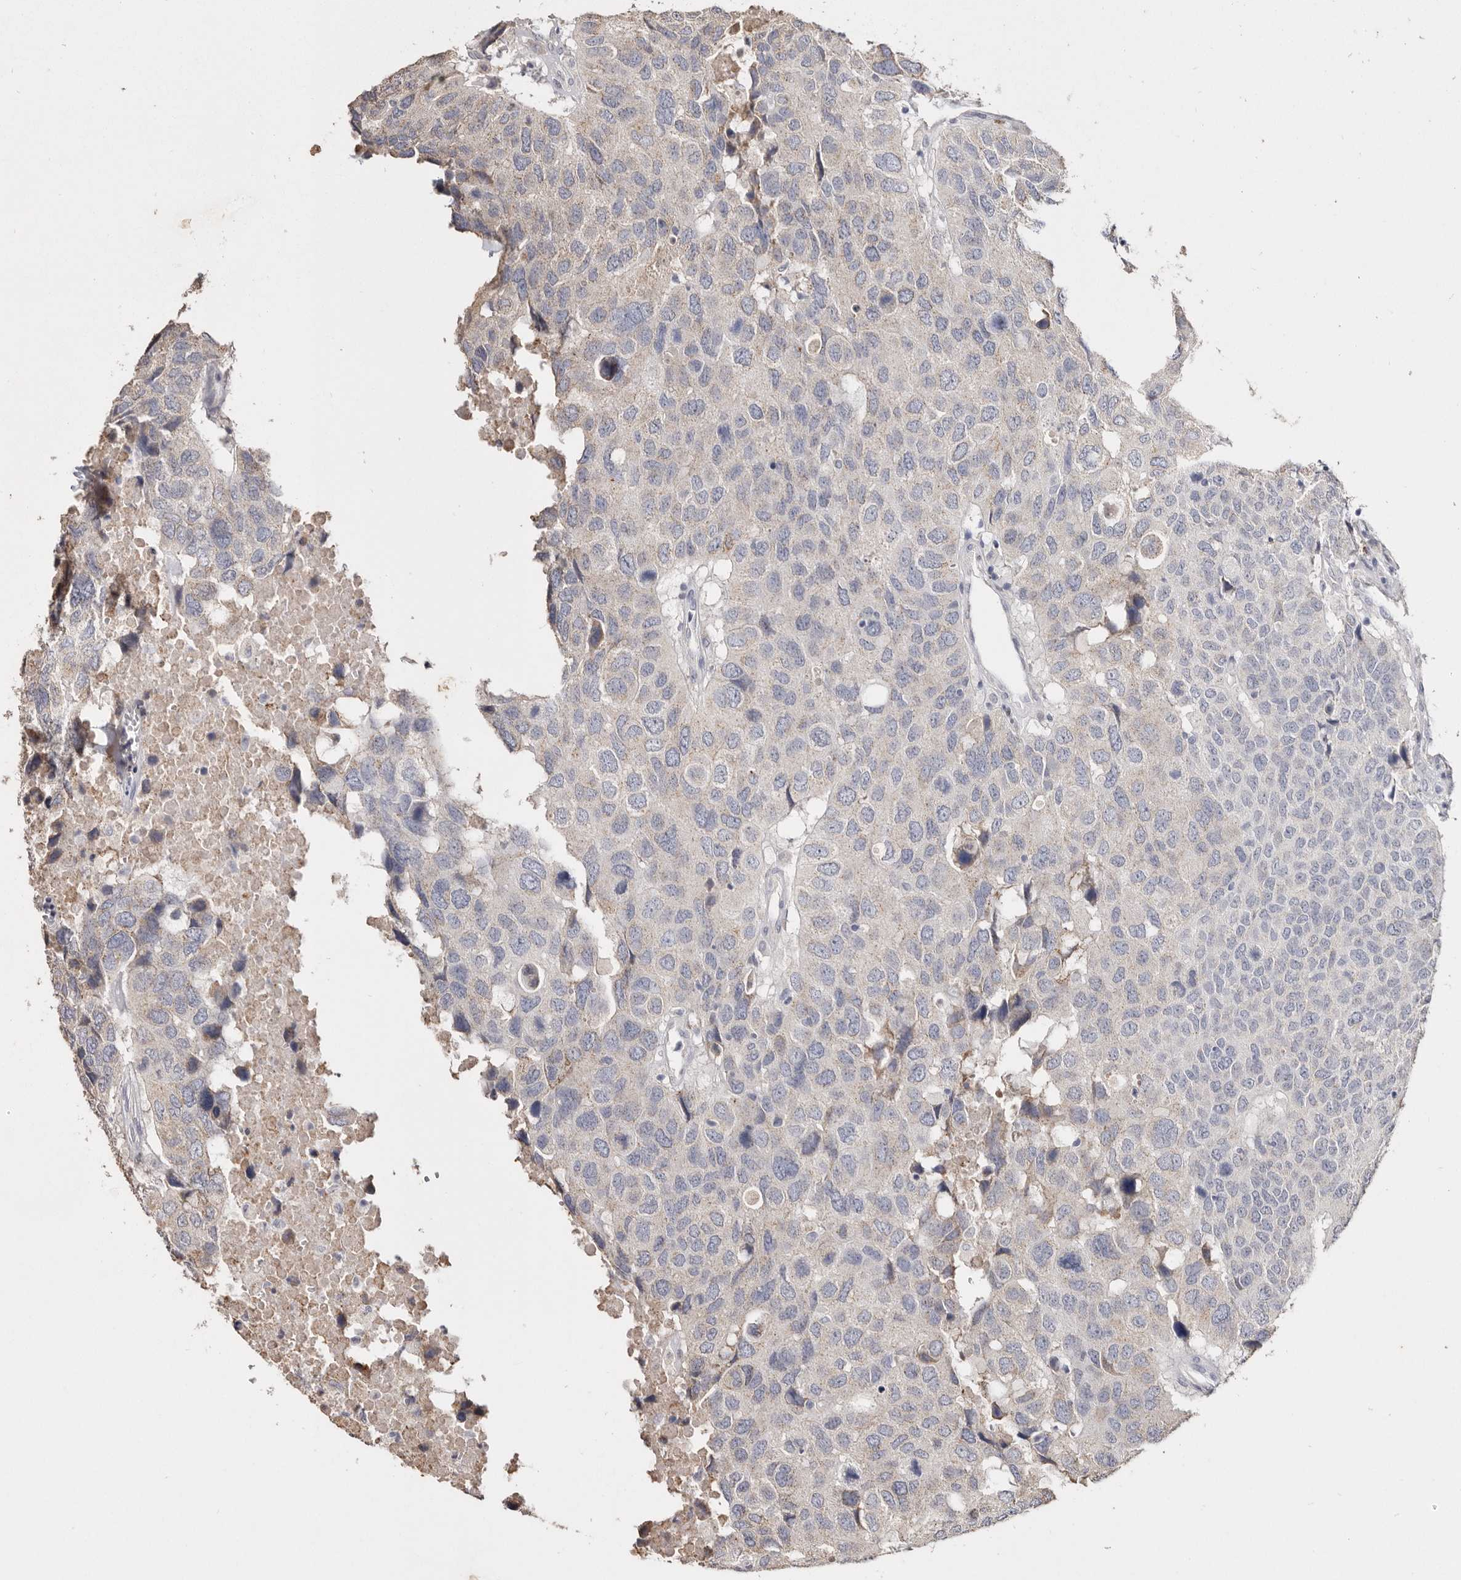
{"staining": {"intensity": "negative", "quantity": "none", "location": "none"}, "tissue": "head and neck cancer", "cell_type": "Tumor cells", "image_type": "cancer", "snomed": [{"axis": "morphology", "description": "Squamous cell carcinoma, NOS"}, {"axis": "topography", "description": "Head-Neck"}], "caption": "Immunohistochemical staining of human squamous cell carcinoma (head and neck) shows no significant staining in tumor cells.", "gene": "LGALS7B", "patient": {"sex": "male", "age": 66}}